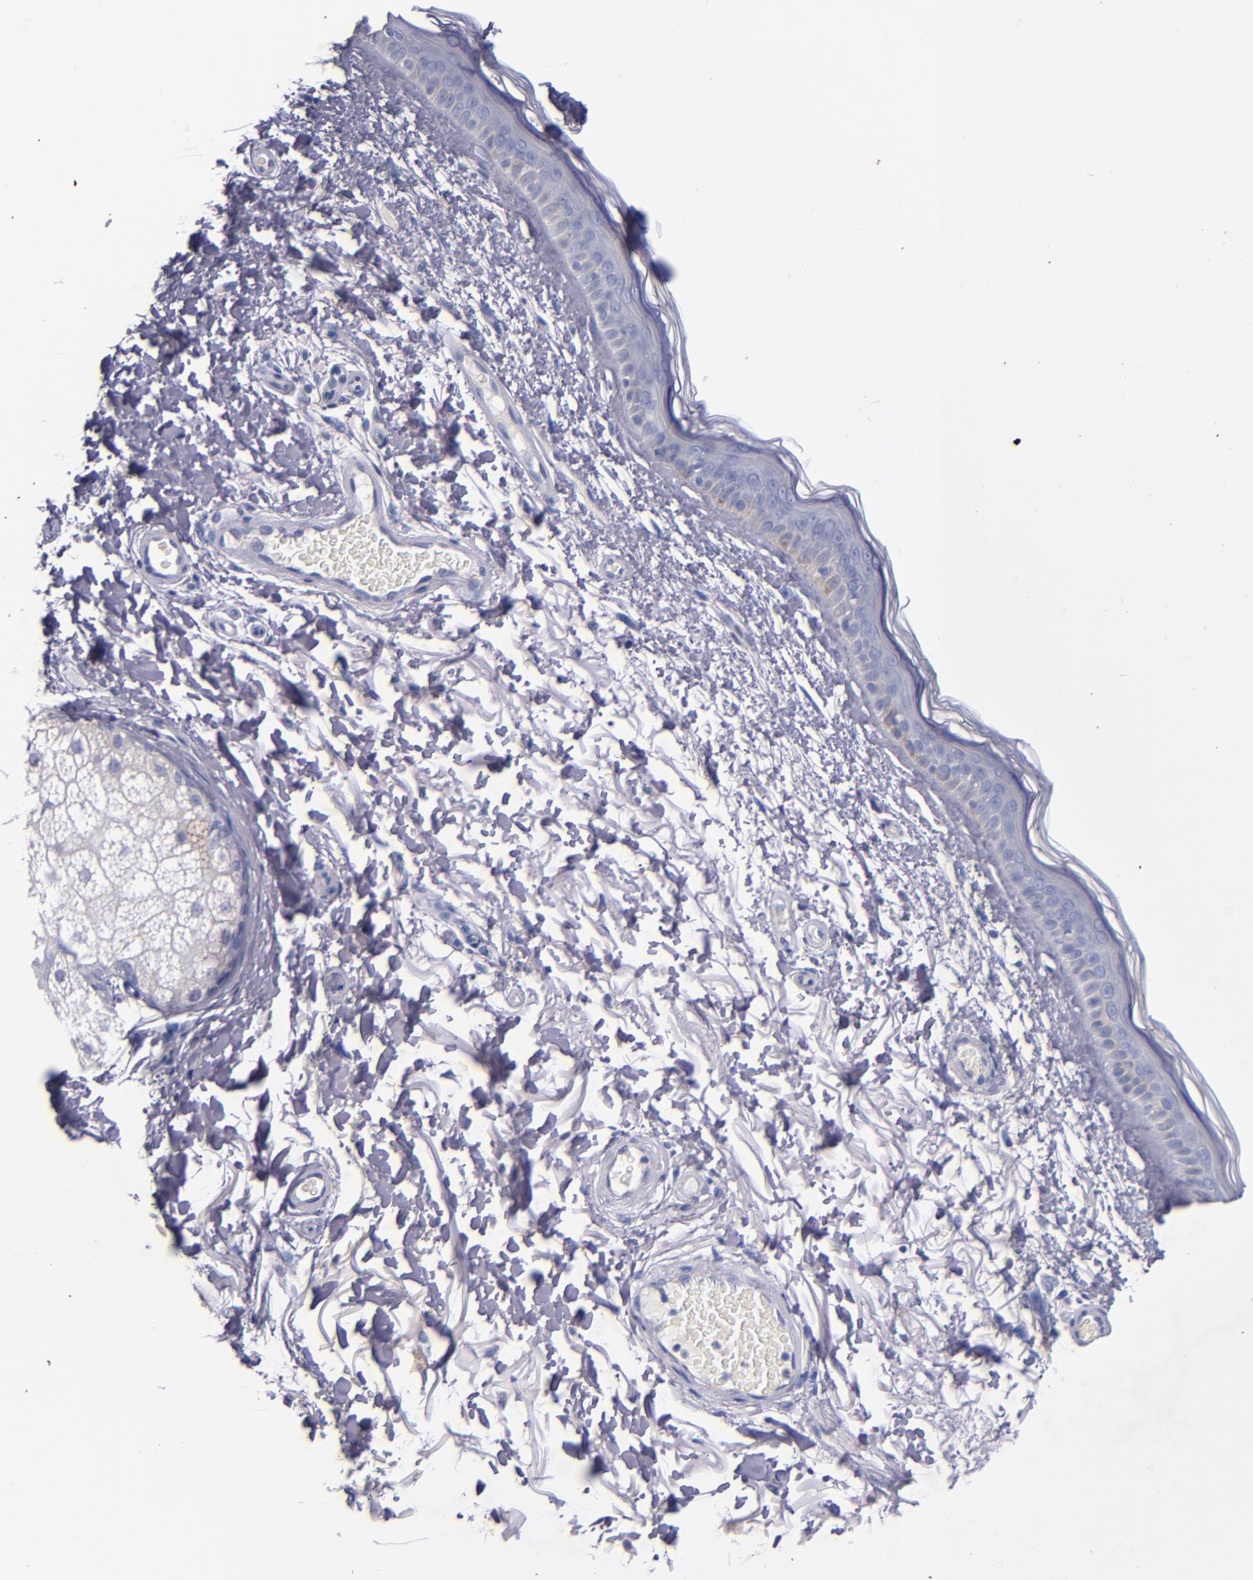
{"staining": {"intensity": "negative", "quantity": "none", "location": "none"}, "tissue": "skin", "cell_type": "Fibroblasts", "image_type": "normal", "snomed": [{"axis": "morphology", "description": "Normal tissue, NOS"}, {"axis": "topography", "description": "Skin"}], "caption": "Immunohistochemistry image of normal skin stained for a protein (brown), which exhibits no expression in fibroblasts.", "gene": "CNTNAP2", "patient": {"sex": "male", "age": 63}}